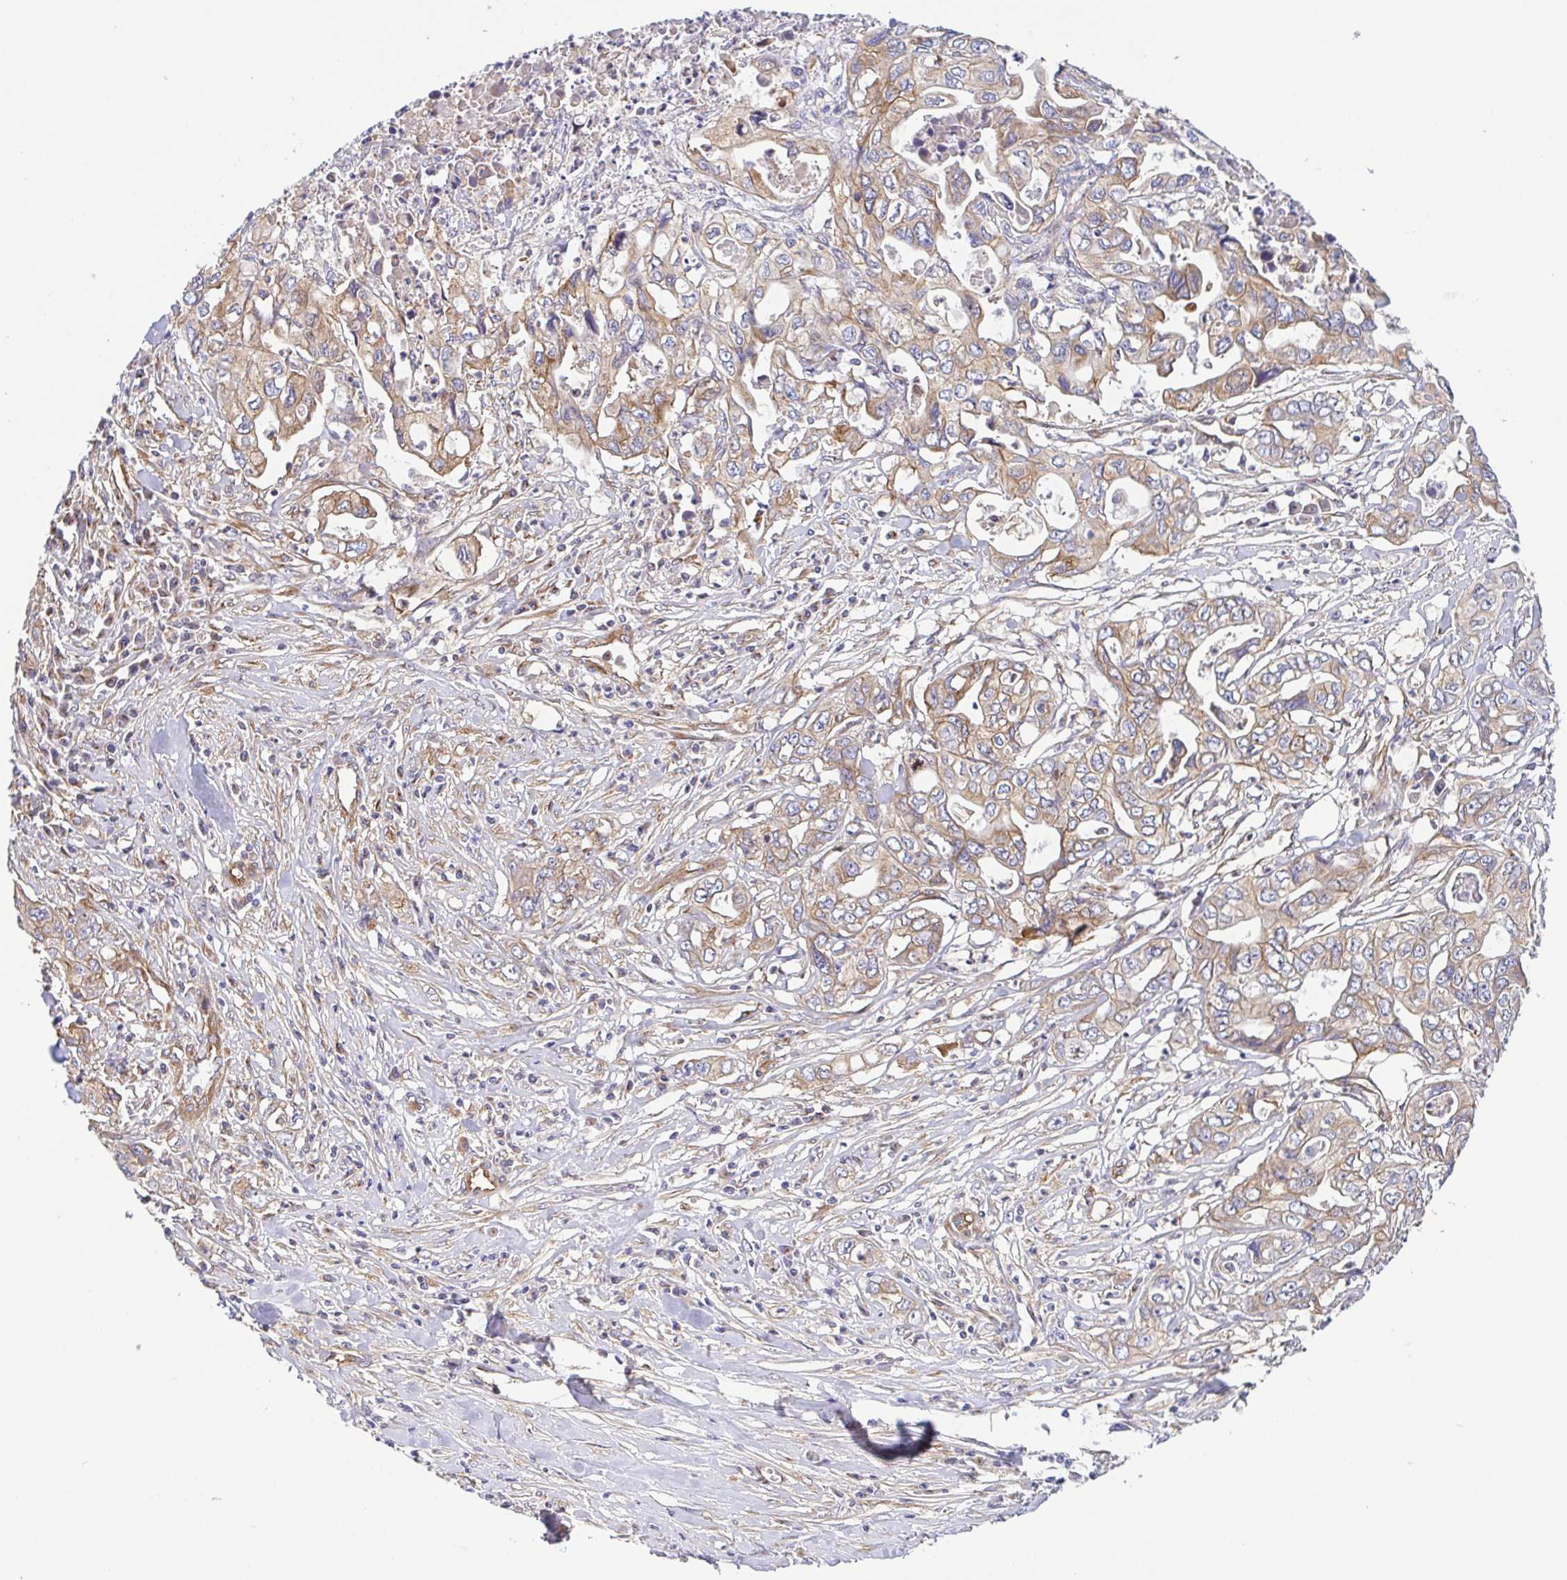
{"staining": {"intensity": "weak", "quantity": ">75%", "location": "cytoplasmic/membranous"}, "tissue": "pancreatic cancer", "cell_type": "Tumor cells", "image_type": "cancer", "snomed": [{"axis": "morphology", "description": "Adenocarcinoma, NOS"}, {"axis": "topography", "description": "Pancreas"}], "caption": "Adenocarcinoma (pancreatic) stained with a brown dye reveals weak cytoplasmic/membranous positive staining in approximately >75% of tumor cells.", "gene": "KIF5B", "patient": {"sex": "male", "age": 68}}